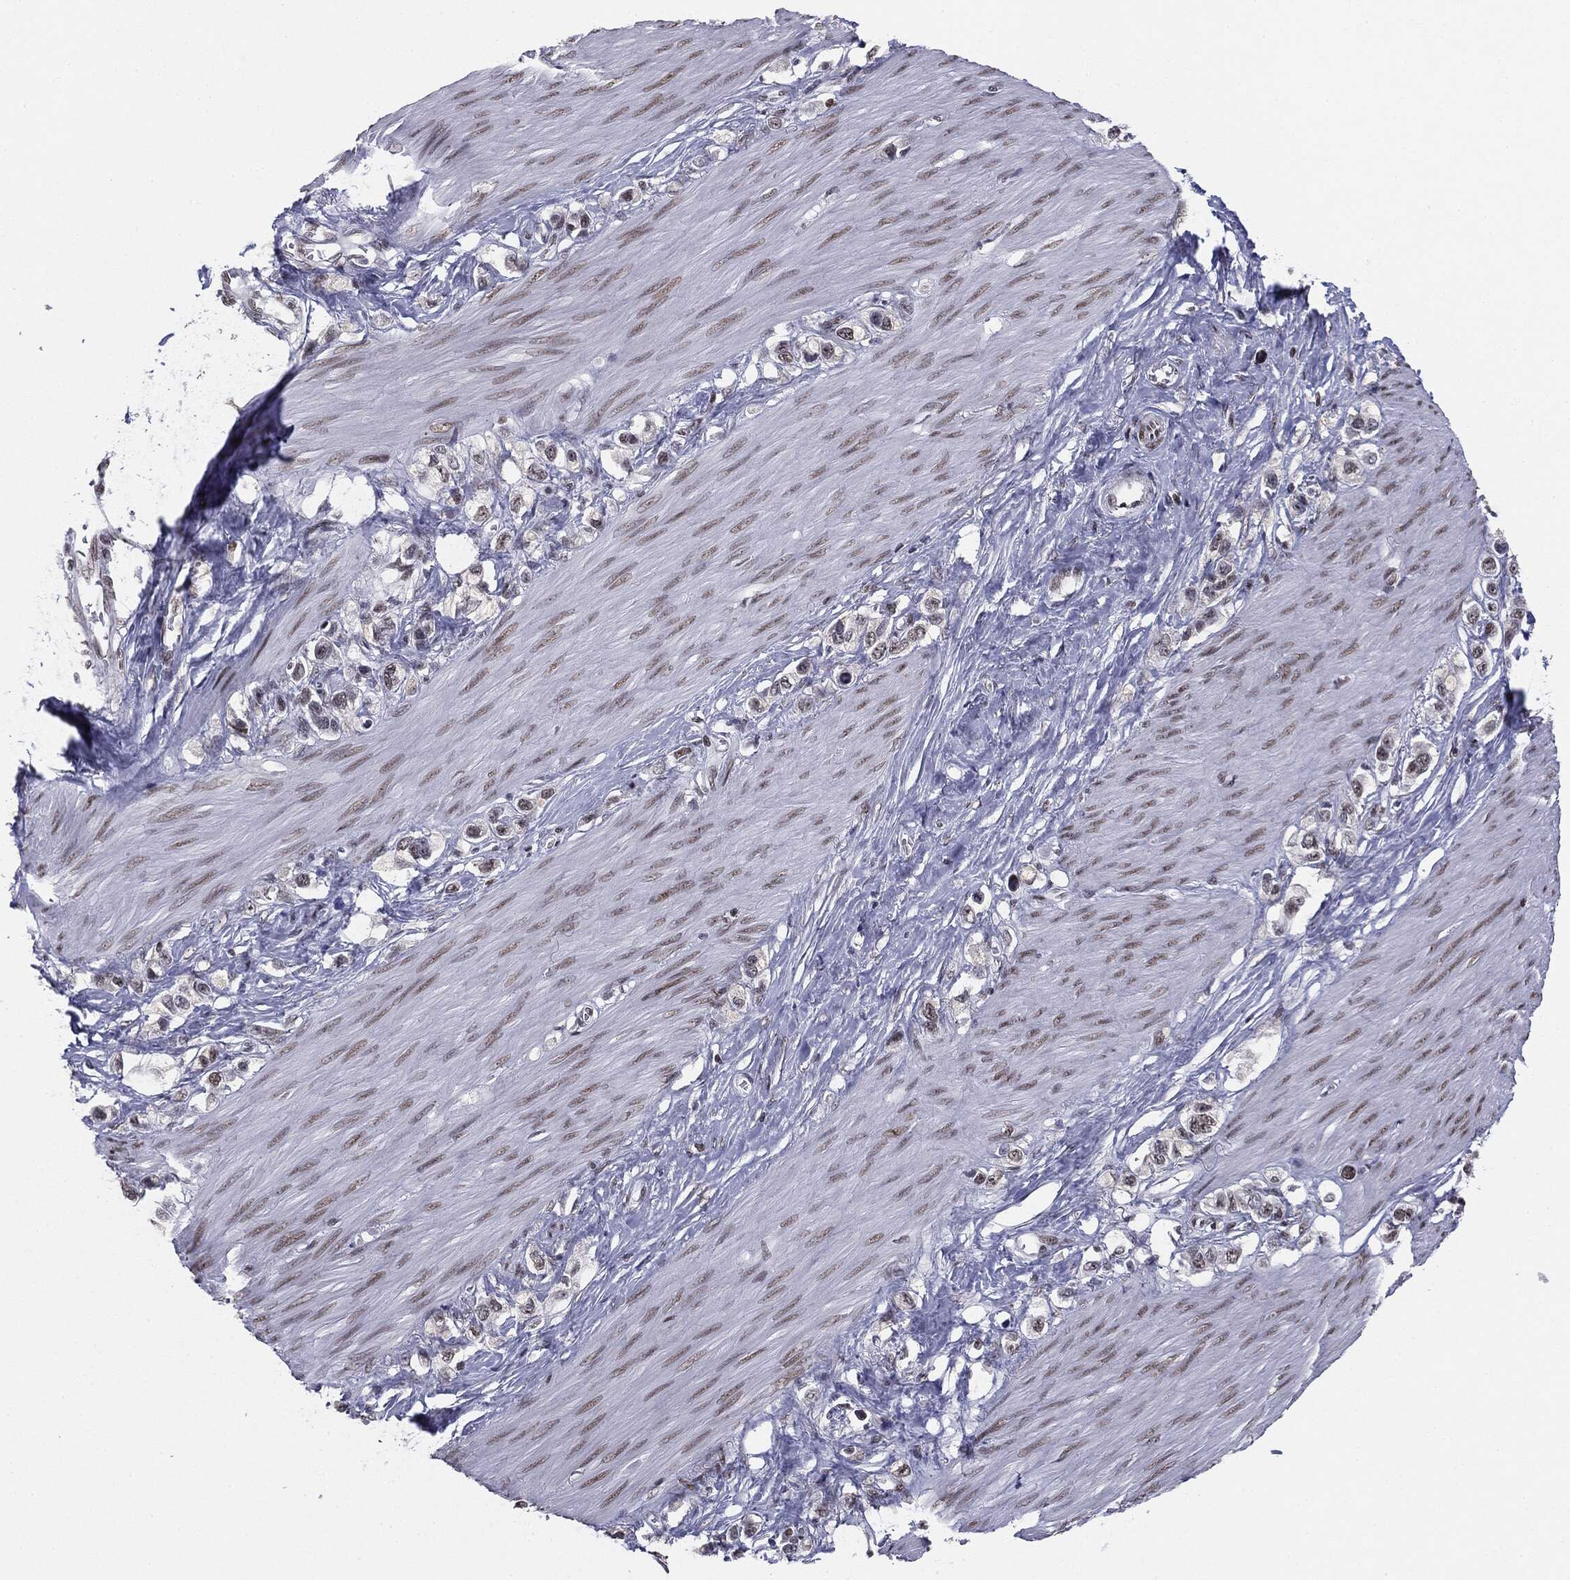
{"staining": {"intensity": "moderate", "quantity": "25%-75%", "location": "nuclear"}, "tissue": "stomach cancer", "cell_type": "Tumor cells", "image_type": "cancer", "snomed": [{"axis": "morphology", "description": "Normal tissue, NOS"}, {"axis": "morphology", "description": "Adenocarcinoma, NOS"}, {"axis": "morphology", "description": "Adenocarcinoma, High grade"}, {"axis": "topography", "description": "Stomach, upper"}, {"axis": "topography", "description": "Stomach"}], "caption": "About 25%-75% of tumor cells in human stomach cancer (adenocarcinoma (high-grade)) exhibit moderate nuclear protein positivity as visualized by brown immunohistochemical staining.", "gene": "MDC1", "patient": {"sex": "female", "age": 65}}